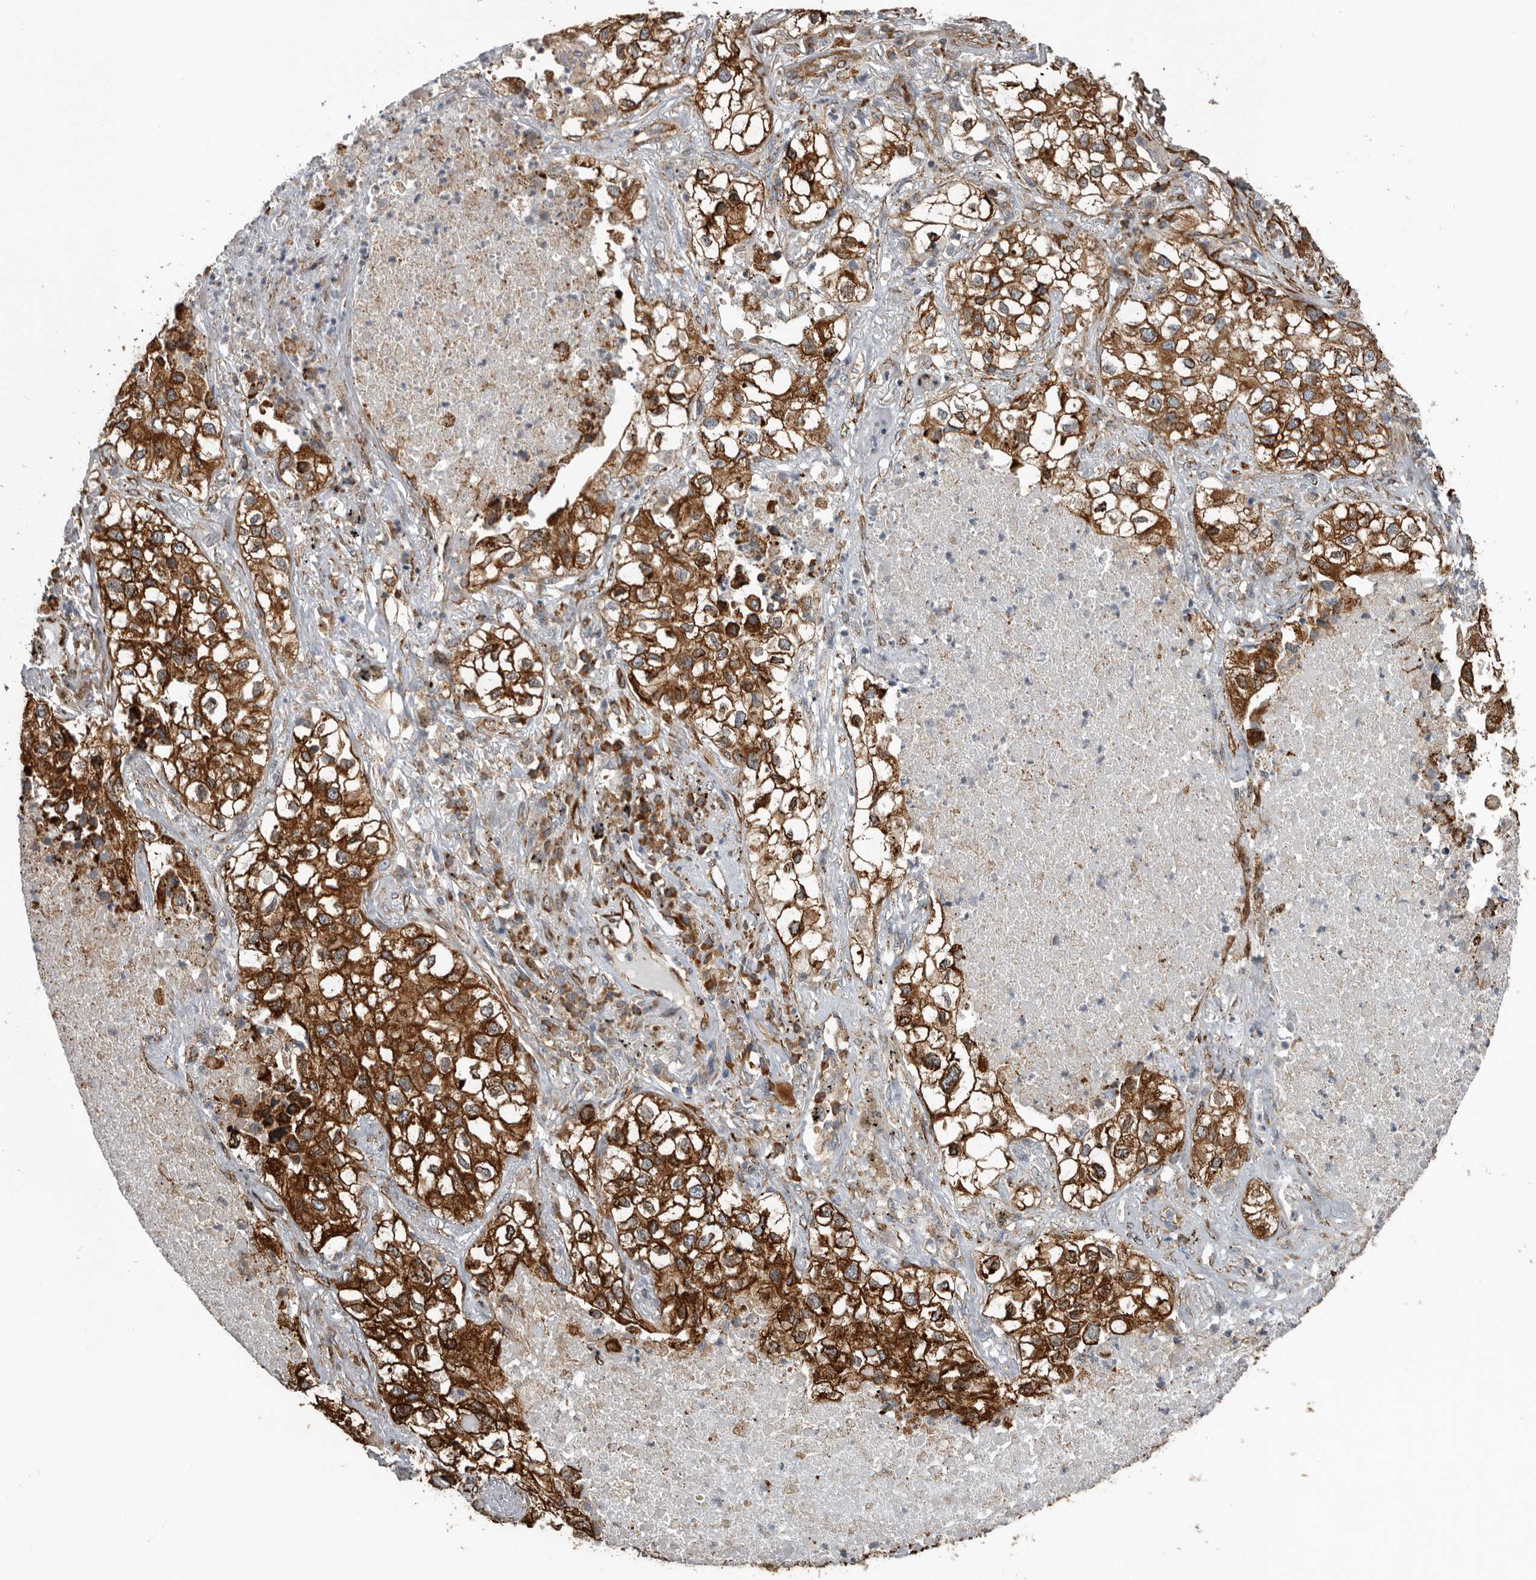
{"staining": {"intensity": "strong", "quantity": ">75%", "location": "cytoplasmic/membranous"}, "tissue": "lung cancer", "cell_type": "Tumor cells", "image_type": "cancer", "snomed": [{"axis": "morphology", "description": "Adenocarcinoma, NOS"}, {"axis": "topography", "description": "Lung"}], "caption": "A photomicrograph of lung adenocarcinoma stained for a protein demonstrates strong cytoplasmic/membranous brown staining in tumor cells.", "gene": "CEP350", "patient": {"sex": "male", "age": 63}}